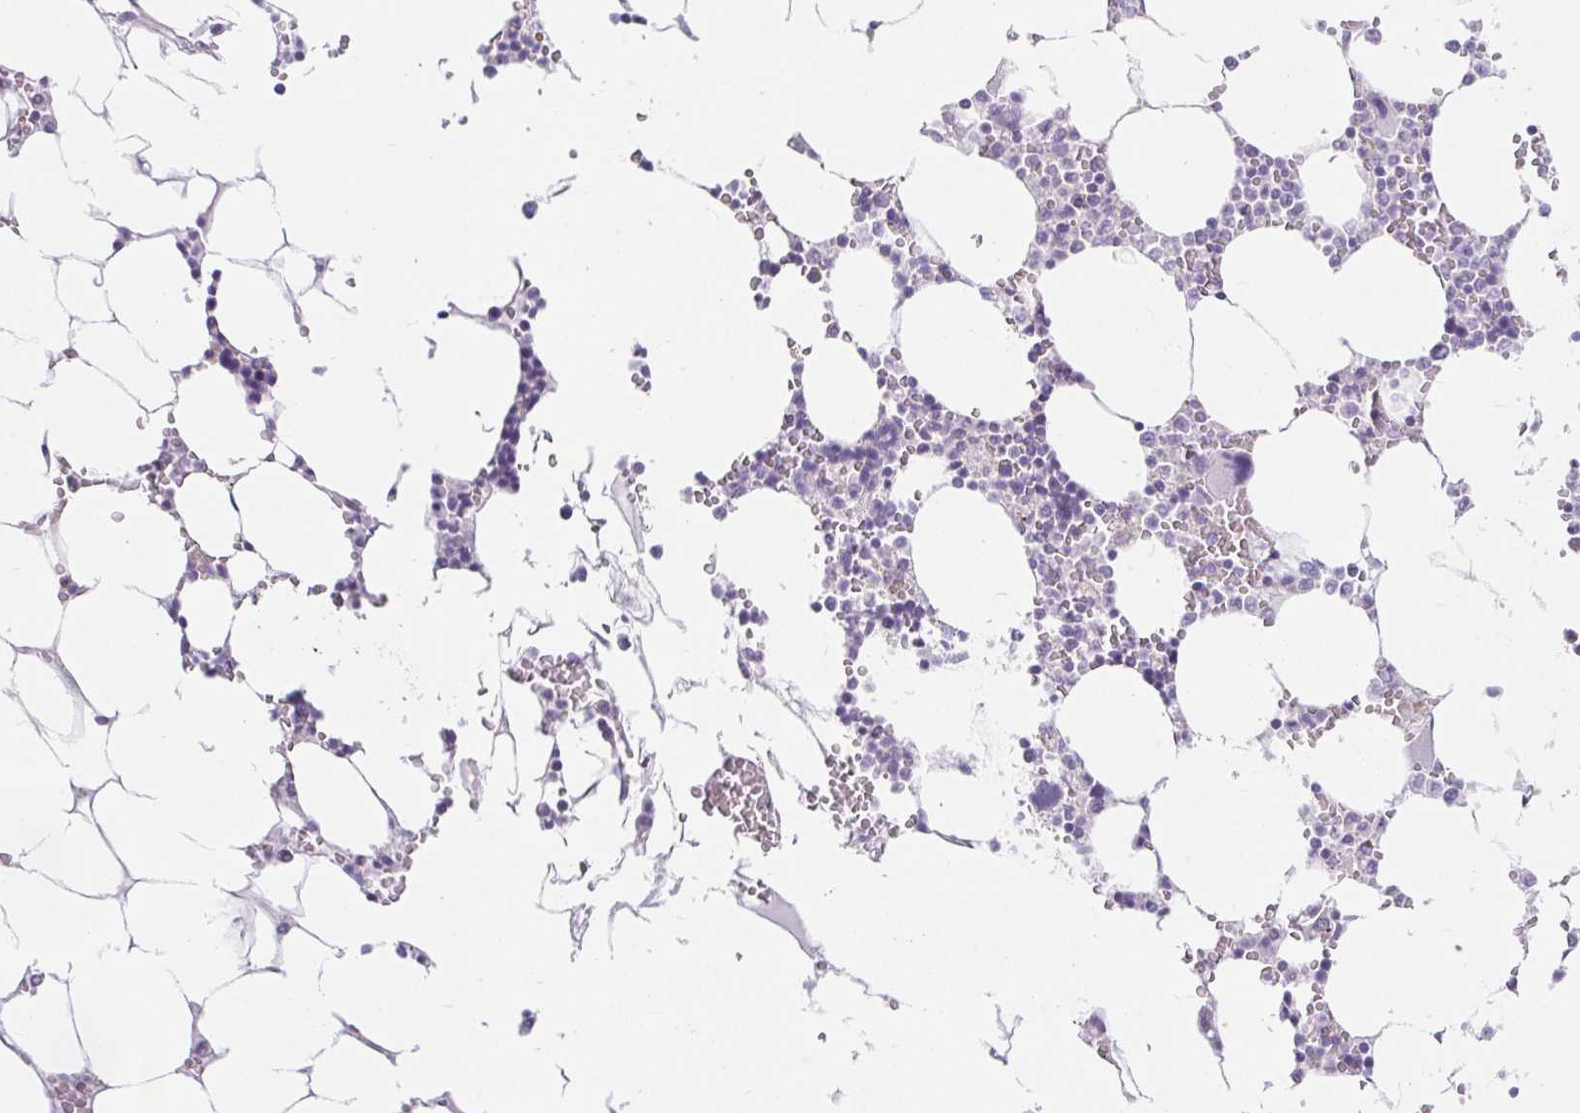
{"staining": {"intensity": "negative", "quantity": "none", "location": "none"}, "tissue": "bone marrow", "cell_type": "Hematopoietic cells", "image_type": "normal", "snomed": [{"axis": "morphology", "description": "Normal tissue, NOS"}, {"axis": "topography", "description": "Bone marrow"}], "caption": "A high-resolution image shows IHC staining of benign bone marrow, which shows no significant expression in hematopoietic cells.", "gene": "BCAS1", "patient": {"sex": "male", "age": 64}}